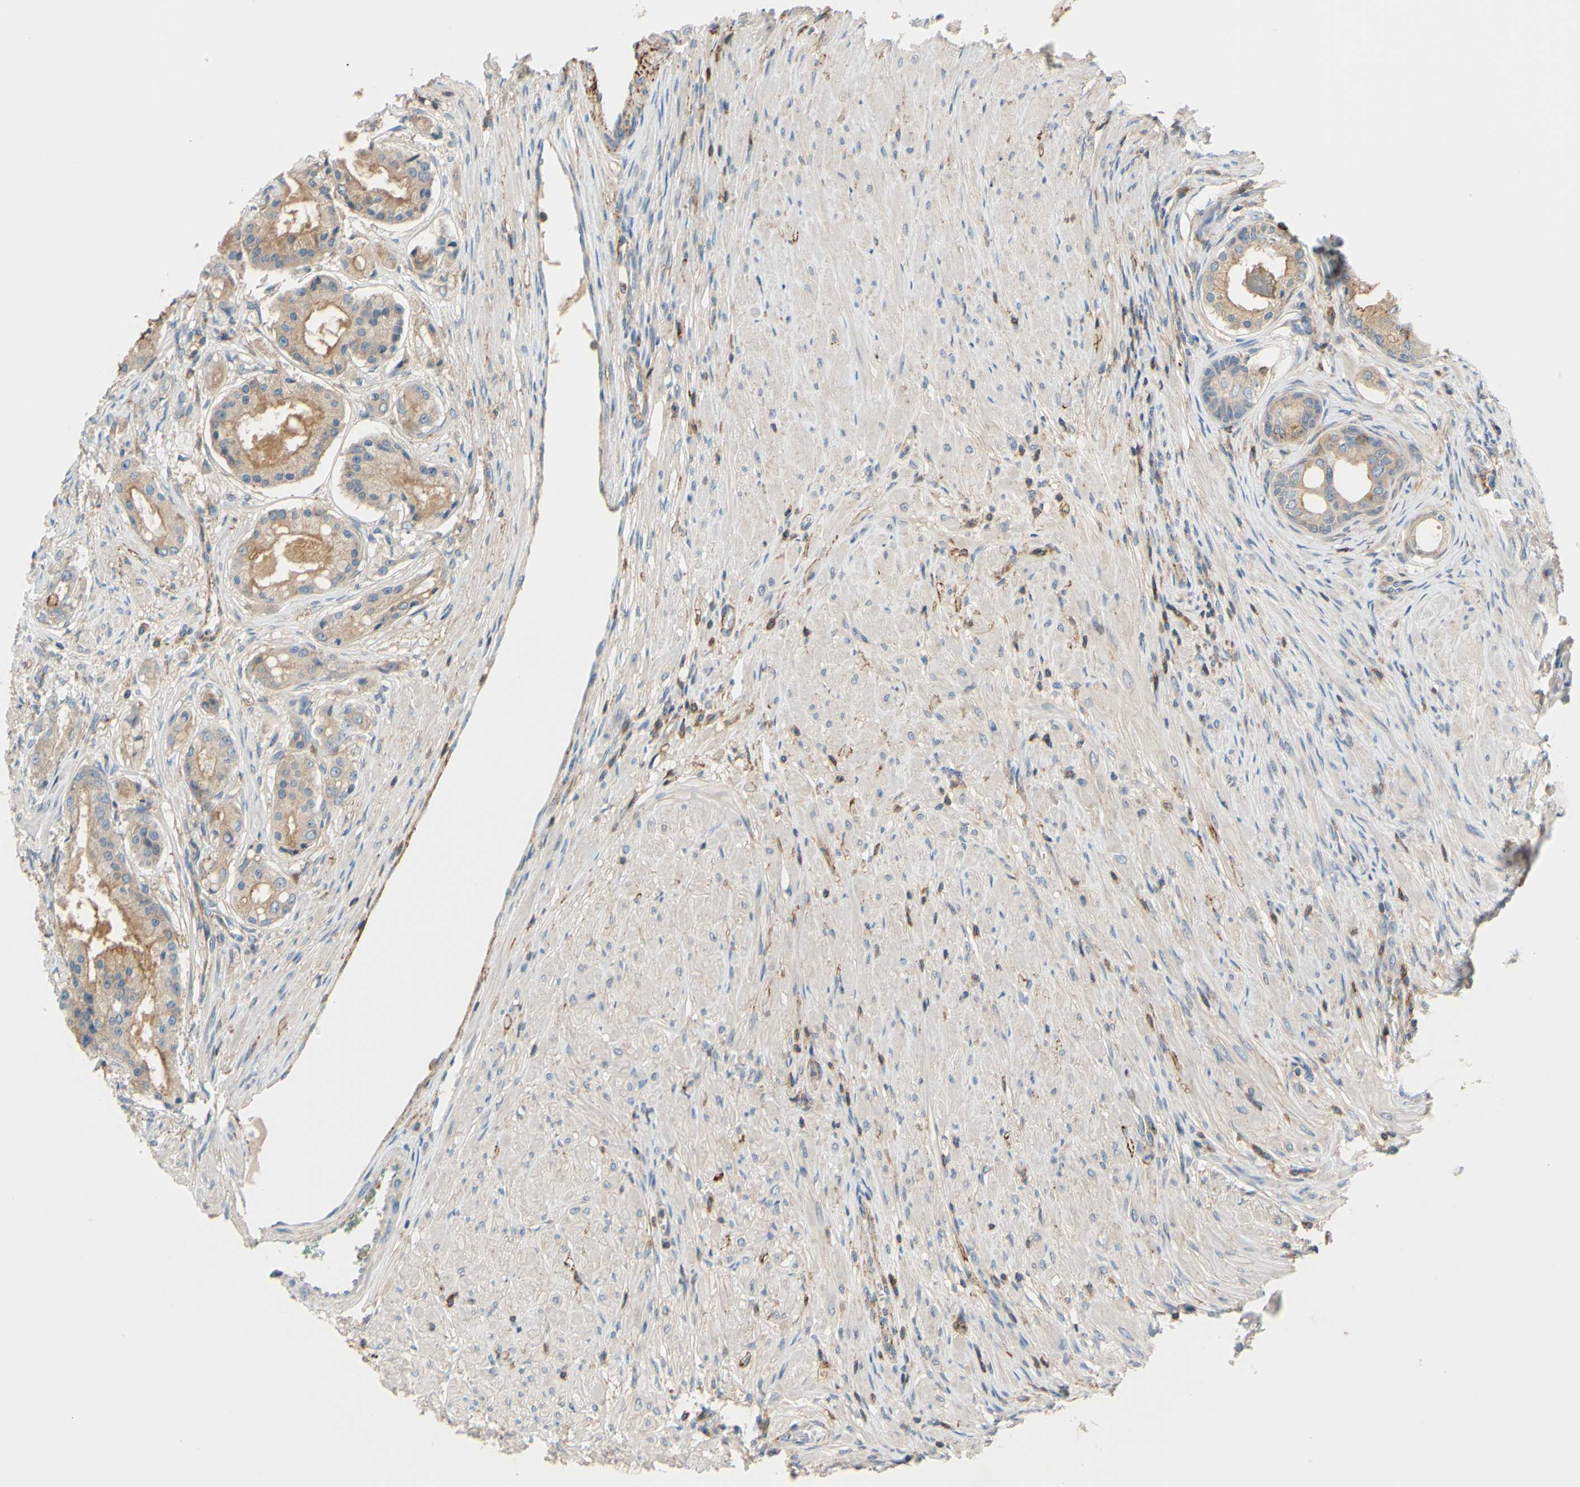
{"staining": {"intensity": "weak", "quantity": "25%-75%", "location": "cytoplasmic/membranous"}, "tissue": "prostate cancer", "cell_type": "Tumor cells", "image_type": "cancer", "snomed": [{"axis": "morphology", "description": "Adenocarcinoma, High grade"}, {"axis": "topography", "description": "Prostate"}], "caption": "Prostate adenocarcinoma (high-grade) was stained to show a protein in brown. There is low levels of weak cytoplasmic/membranous positivity in approximately 25%-75% of tumor cells. (DAB (3,3'-diaminobenzidine) IHC with brightfield microscopy, high magnification).", "gene": "POR", "patient": {"sex": "male", "age": 59}}